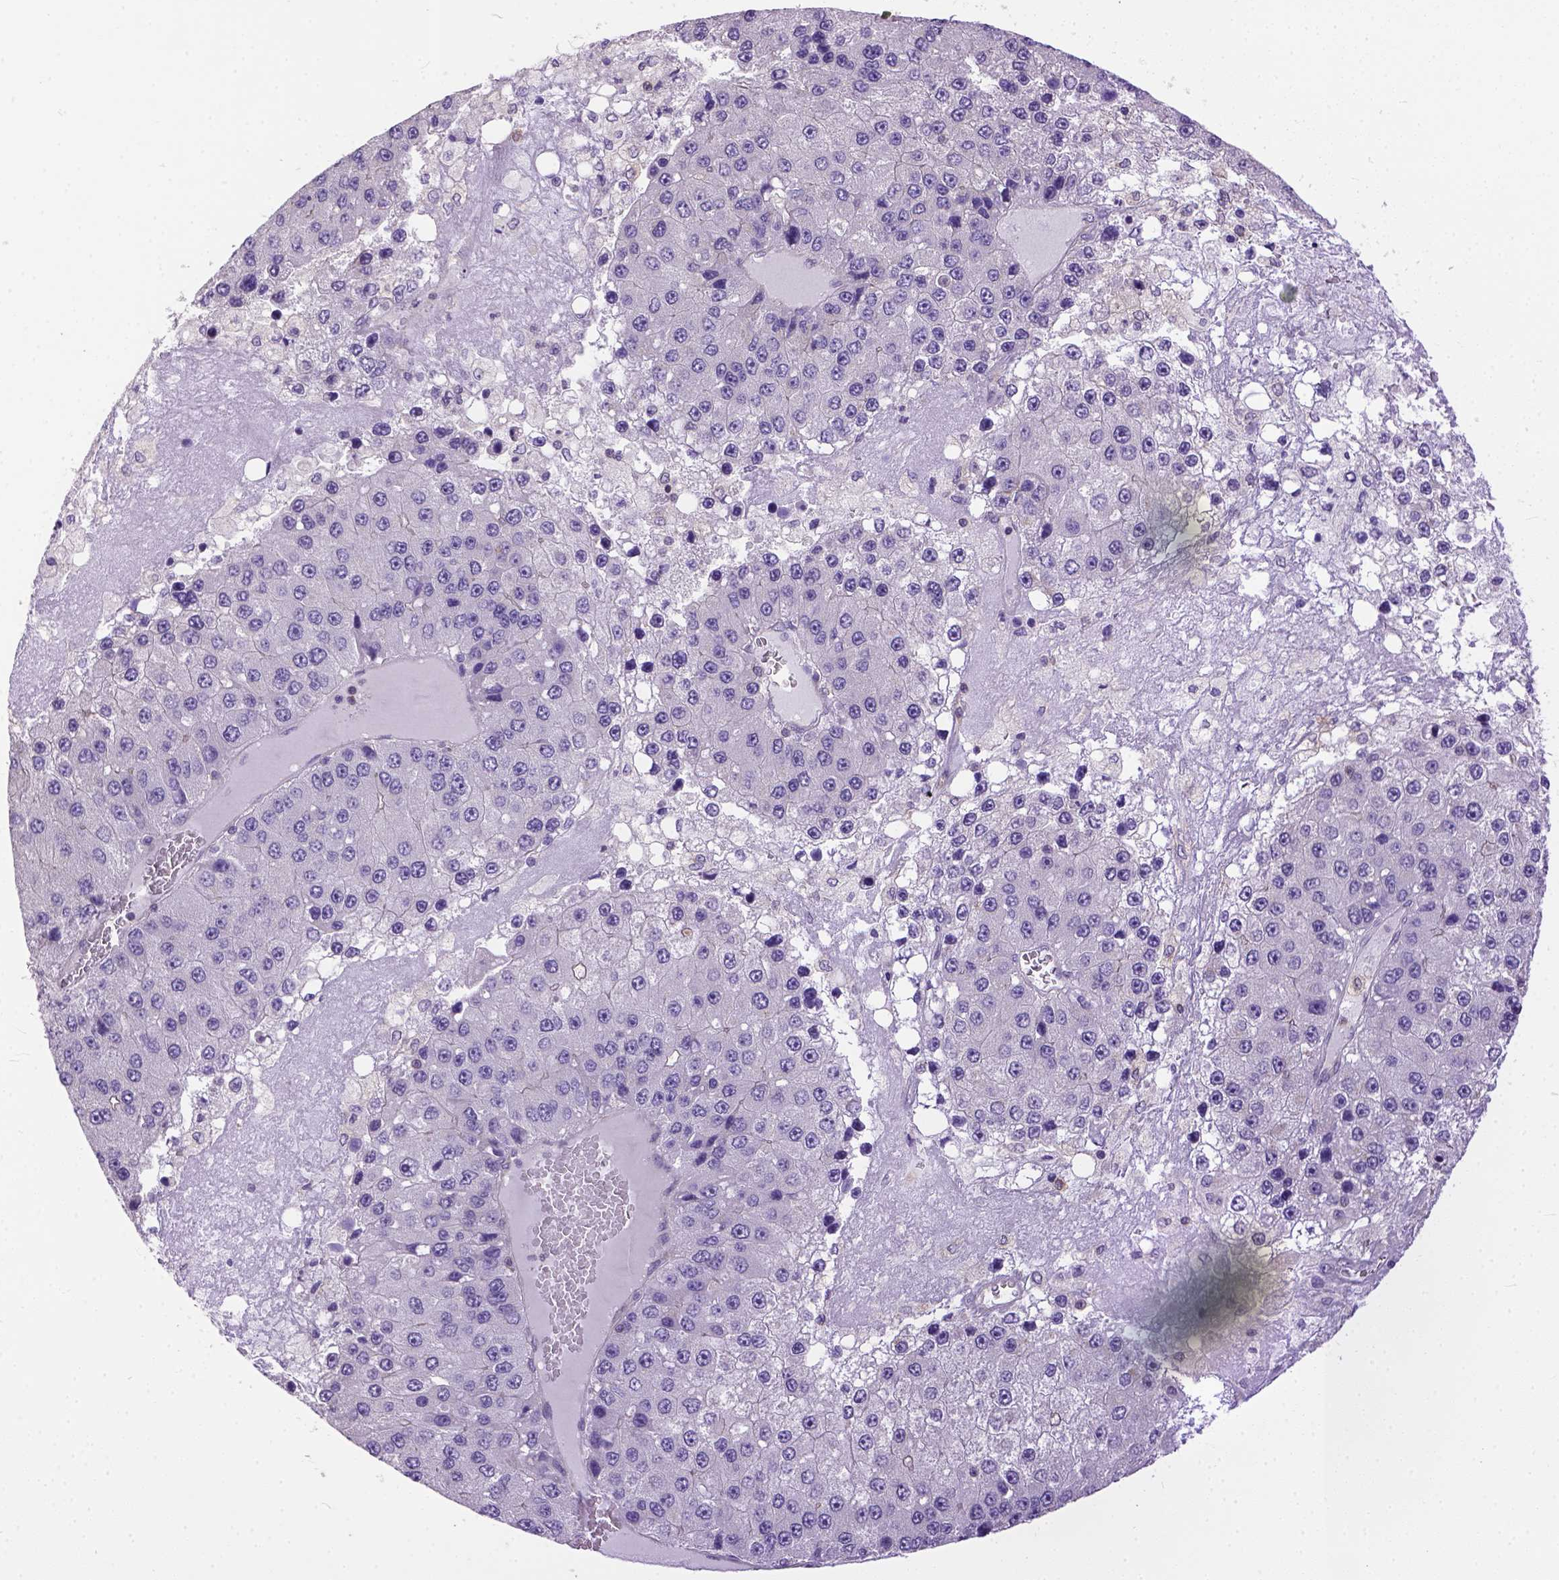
{"staining": {"intensity": "negative", "quantity": "none", "location": "none"}, "tissue": "liver cancer", "cell_type": "Tumor cells", "image_type": "cancer", "snomed": [{"axis": "morphology", "description": "Carcinoma, Hepatocellular, NOS"}, {"axis": "topography", "description": "Liver"}], "caption": "There is no significant positivity in tumor cells of hepatocellular carcinoma (liver). Brightfield microscopy of immunohistochemistry (IHC) stained with DAB (3,3'-diaminobenzidine) (brown) and hematoxylin (blue), captured at high magnification.", "gene": "BANF2", "patient": {"sex": "female", "age": 73}}